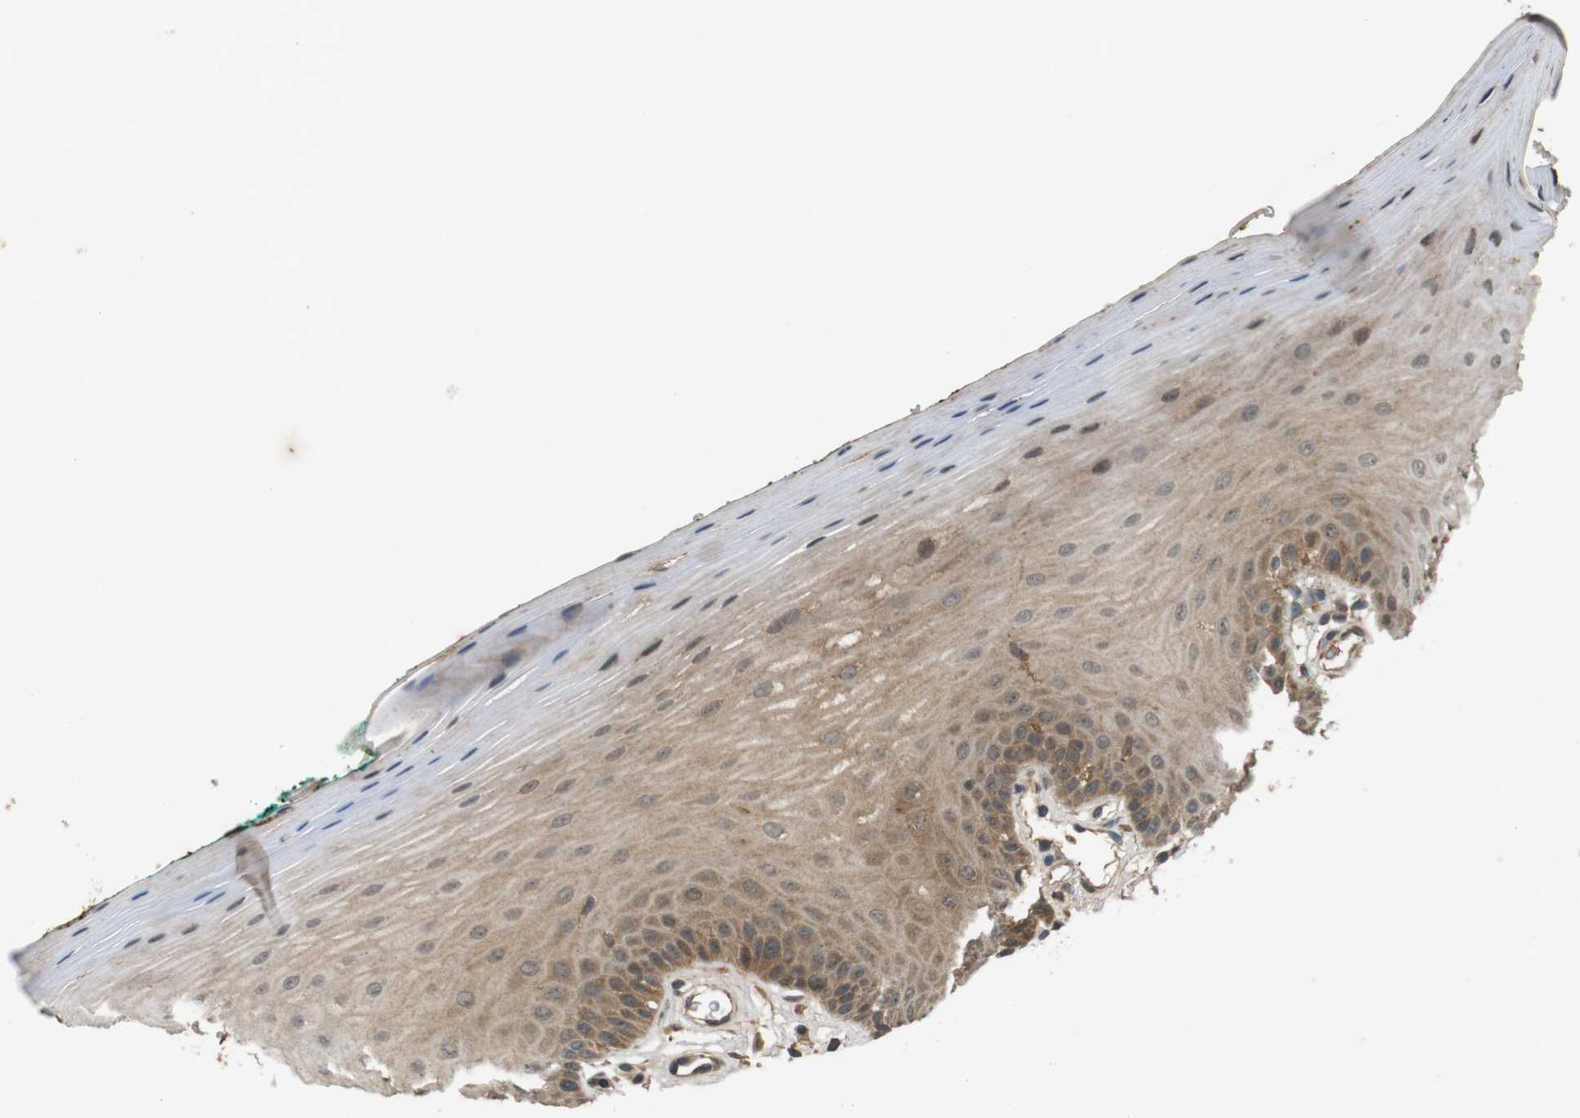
{"staining": {"intensity": "moderate", "quantity": ">75%", "location": "cytoplasmic/membranous"}, "tissue": "oral mucosa", "cell_type": "Squamous epithelial cells", "image_type": "normal", "snomed": [{"axis": "morphology", "description": "Normal tissue, NOS"}, {"axis": "topography", "description": "Skeletal muscle"}, {"axis": "topography", "description": "Oral tissue"}], "caption": "Protein analysis of normal oral mucosa demonstrates moderate cytoplasmic/membranous expression in approximately >75% of squamous epithelial cells. The staining is performed using DAB (3,3'-diaminobenzidine) brown chromogen to label protein expression. The nuclei are counter-stained blue using hematoxylin.", "gene": "NFKBIE", "patient": {"sex": "male", "age": 58}}